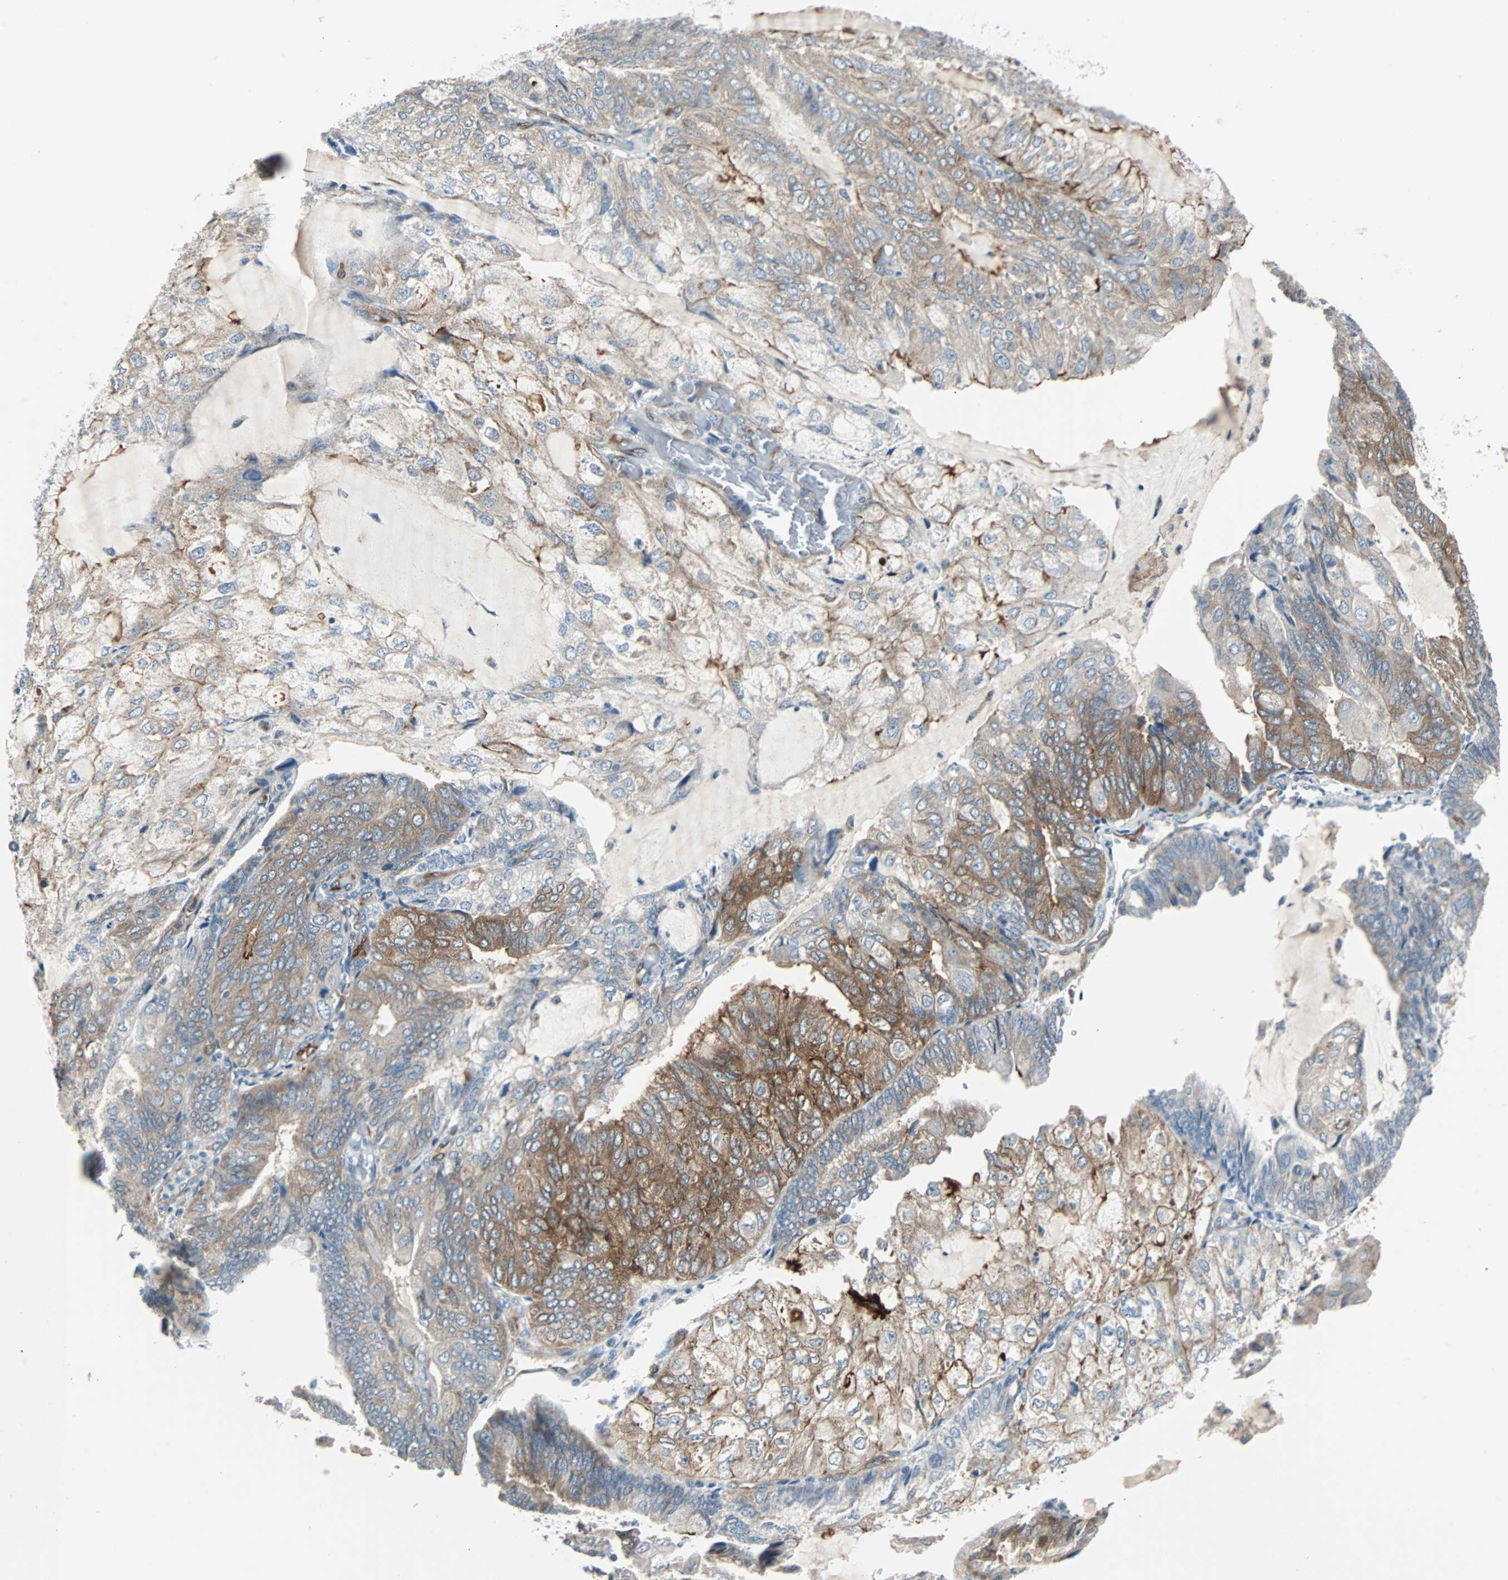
{"staining": {"intensity": "moderate", "quantity": ">75%", "location": "cytoplasmic/membranous"}, "tissue": "endometrial cancer", "cell_type": "Tumor cells", "image_type": "cancer", "snomed": [{"axis": "morphology", "description": "Adenocarcinoma, NOS"}, {"axis": "topography", "description": "Endometrium"}], "caption": "Protein expression analysis of endometrial adenocarcinoma exhibits moderate cytoplasmic/membranous staining in approximately >75% of tumor cells.", "gene": "SWAP70", "patient": {"sex": "female", "age": 81}}